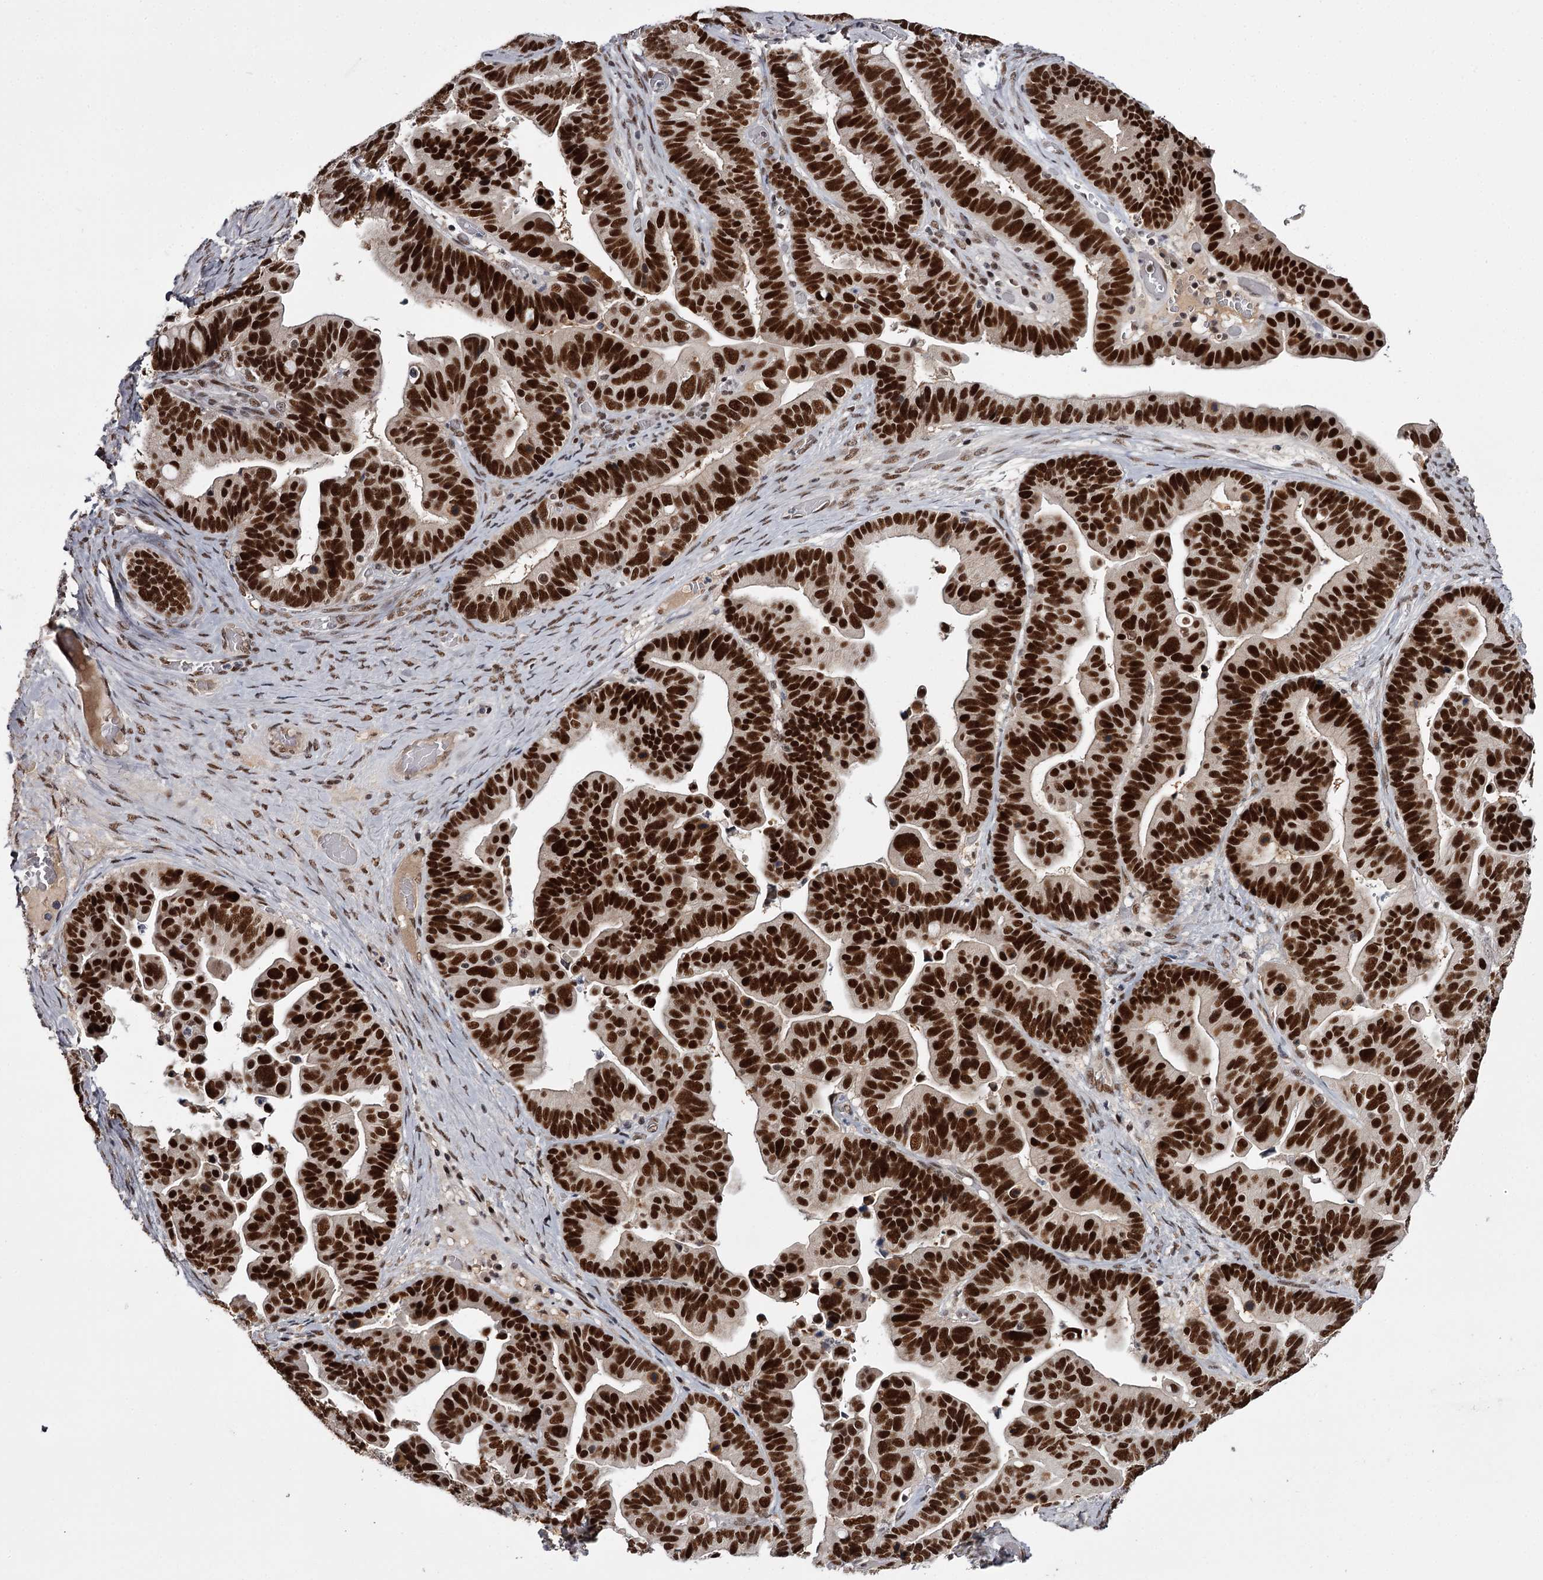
{"staining": {"intensity": "strong", "quantity": ">75%", "location": "nuclear"}, "tissue": "ovarian cancer", "cell_type": "Tumor cells", "image_type": "cancer", "snomed": [{"axis": "morphology", "description": "Cystadenocarcinoma, serous, NOS"}, {"axis": "topography", "description": "Ovary"}], "caption": "Tumor cells exhibit high levels of strong nuclear expression in about >75% of cells in ovarian cancer (serous cystadenocarcinoma).", "gene": "TTC33", "patient": {"sex": "female", "age": 56}}